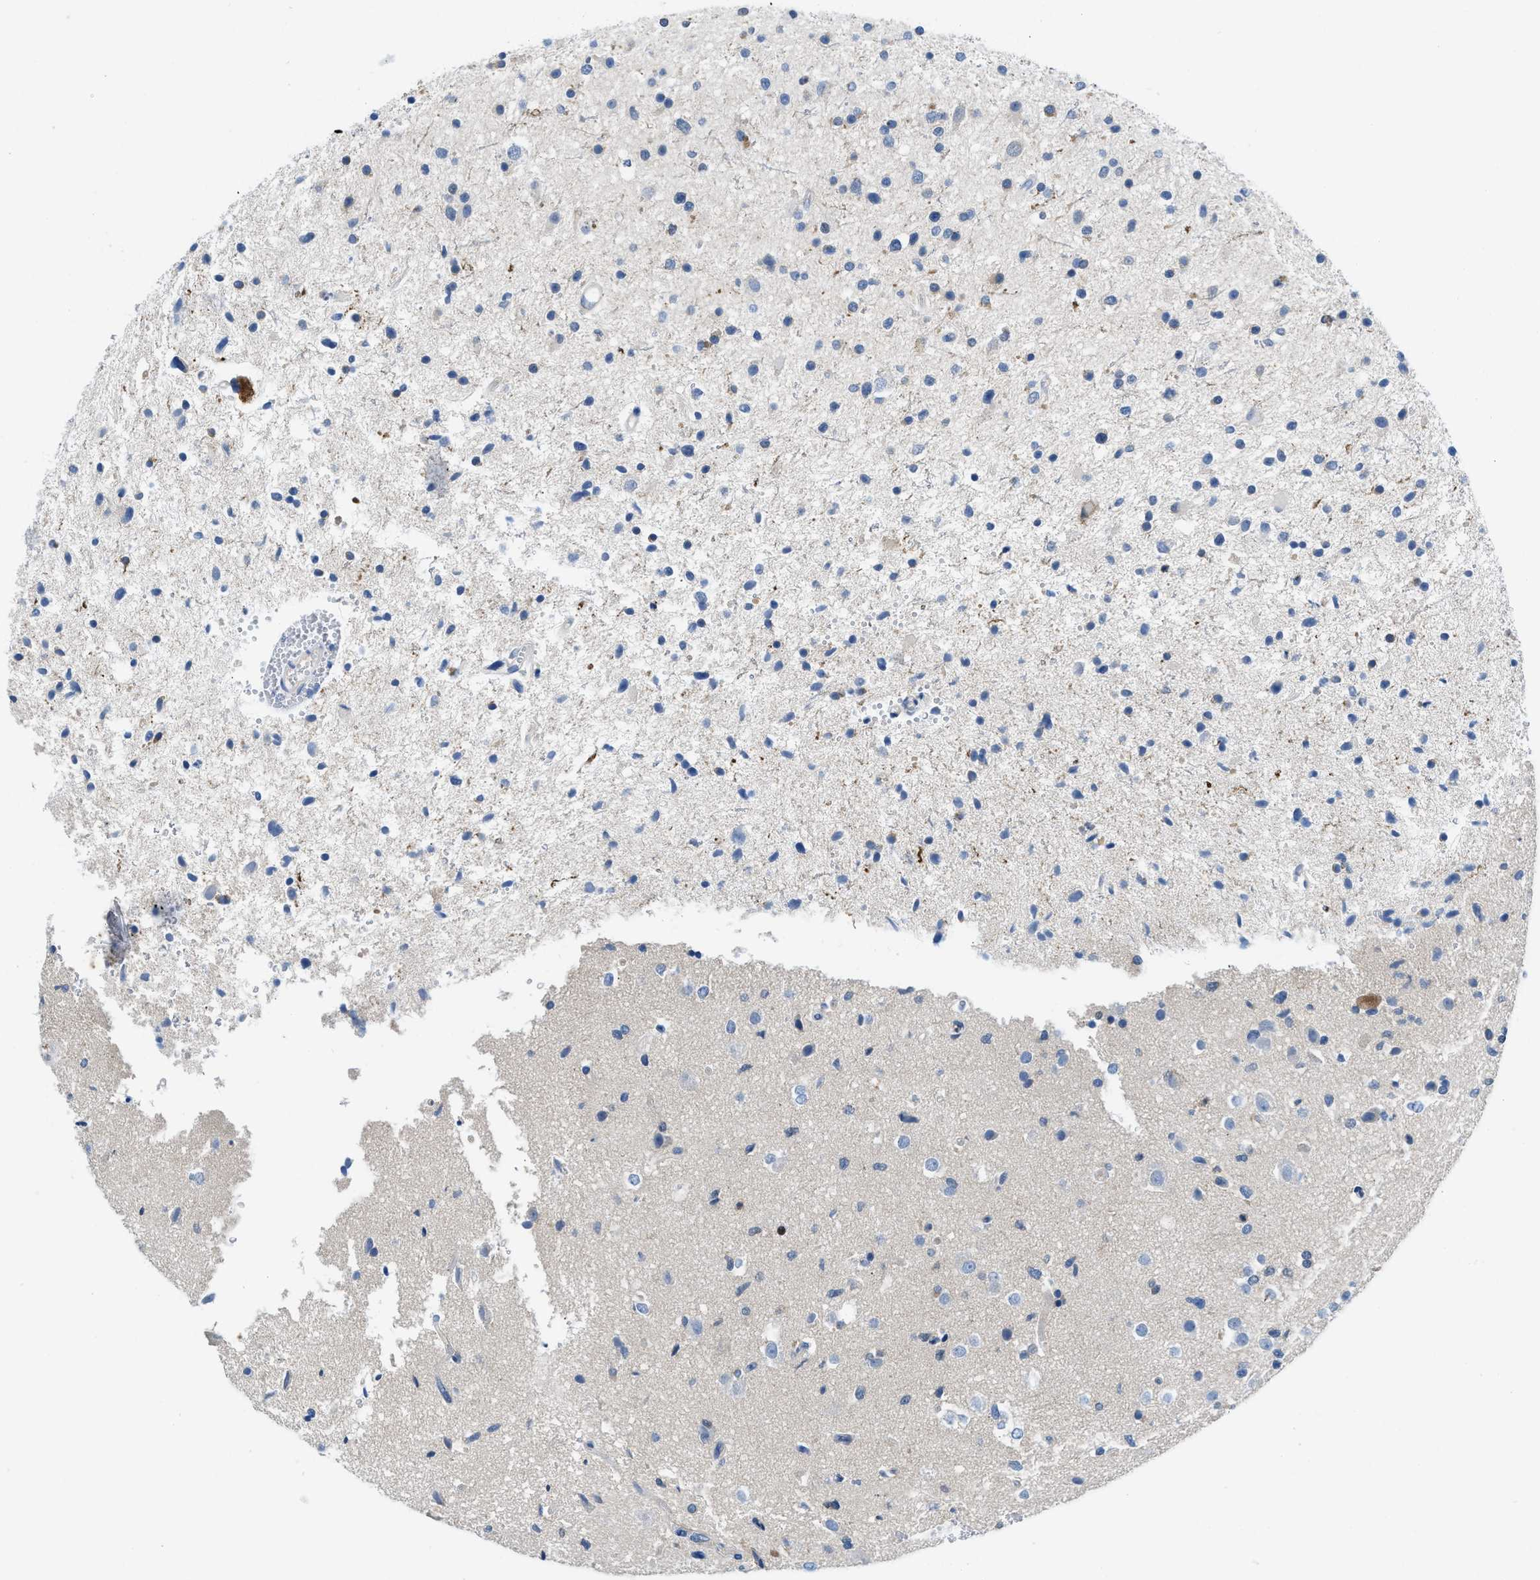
{"staining": {"intensity": "negative", "quantity": "none", "location": "none"}, "tissue": "glioma", "cell_type": "Tumor cells", "image_type": "cancer", "snomed": [{"axis": "morphology", "description": "Glioma, malignant, High grade"}, {"axis": "topography", "description": "Brain"}], "caption": "Image shows no significant protein positivity in tumor cells of glioma. (Stains: DAB IHC with hematoxylin counter stain, Microscopy: brightfield microscopy at high magnification).", "gene": "BNC2", "patient": {"sex": "male", "age": 33}}